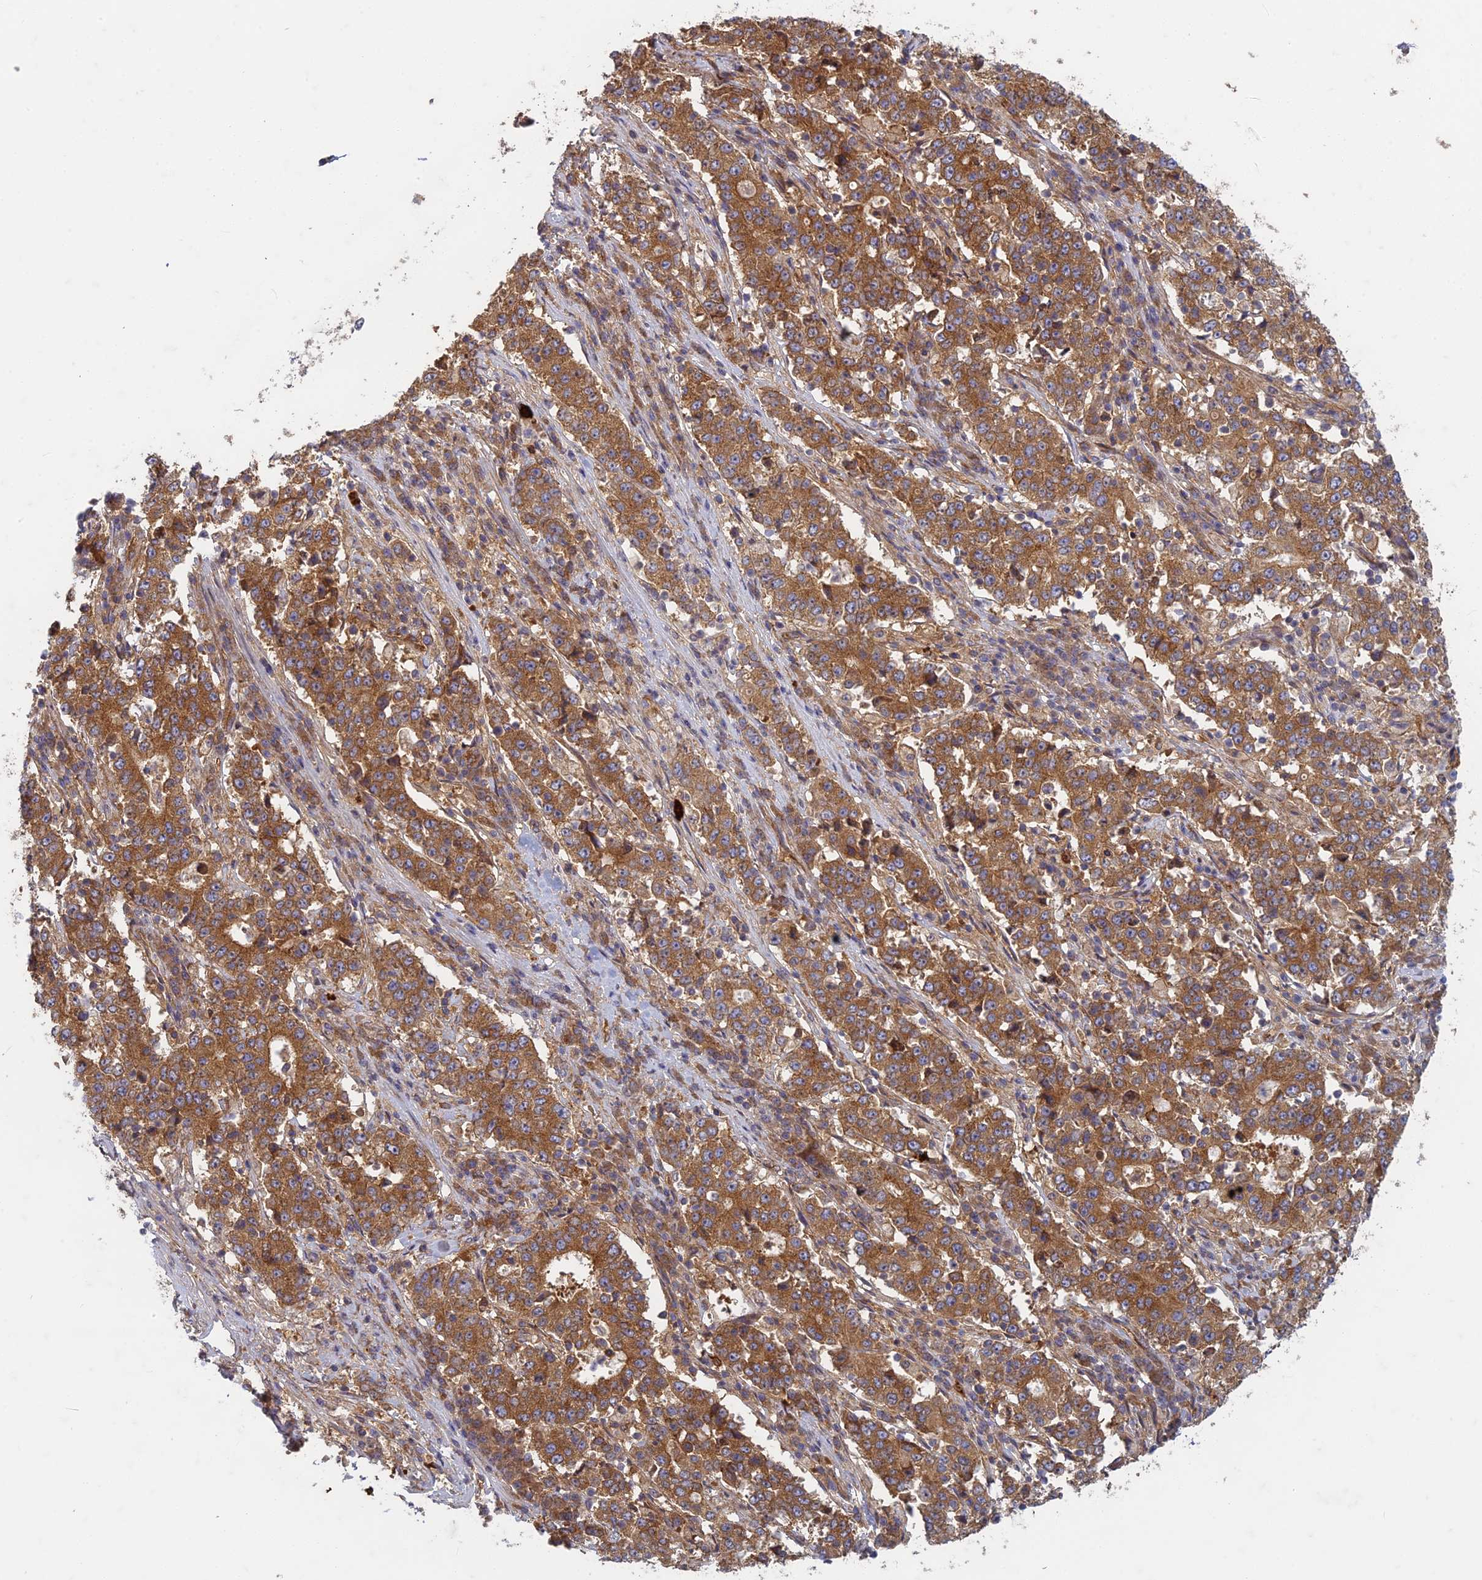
{"staining": {"intensity": "strong", "quantity": ">75%", "location": "cytoplasmic/membranous"}, "tissue": "stomach cancer", "cell_type": "Tumor cells", "image_type": "cancer", "snomed": [{"axis": "morphology", "description": "Adenocarcinoma, NOS"}, {"axis": "topography", "description": "Stomach"}], "caption": "Human stomach cancer (adenocarcinoma) stained for a protein (brown) demonstrates strong cytoplasmic/membranous positive expression in approximately >75% of tumor cells.", "gene": "TCF25", "patient": {"sex": "male", "age": 59}}